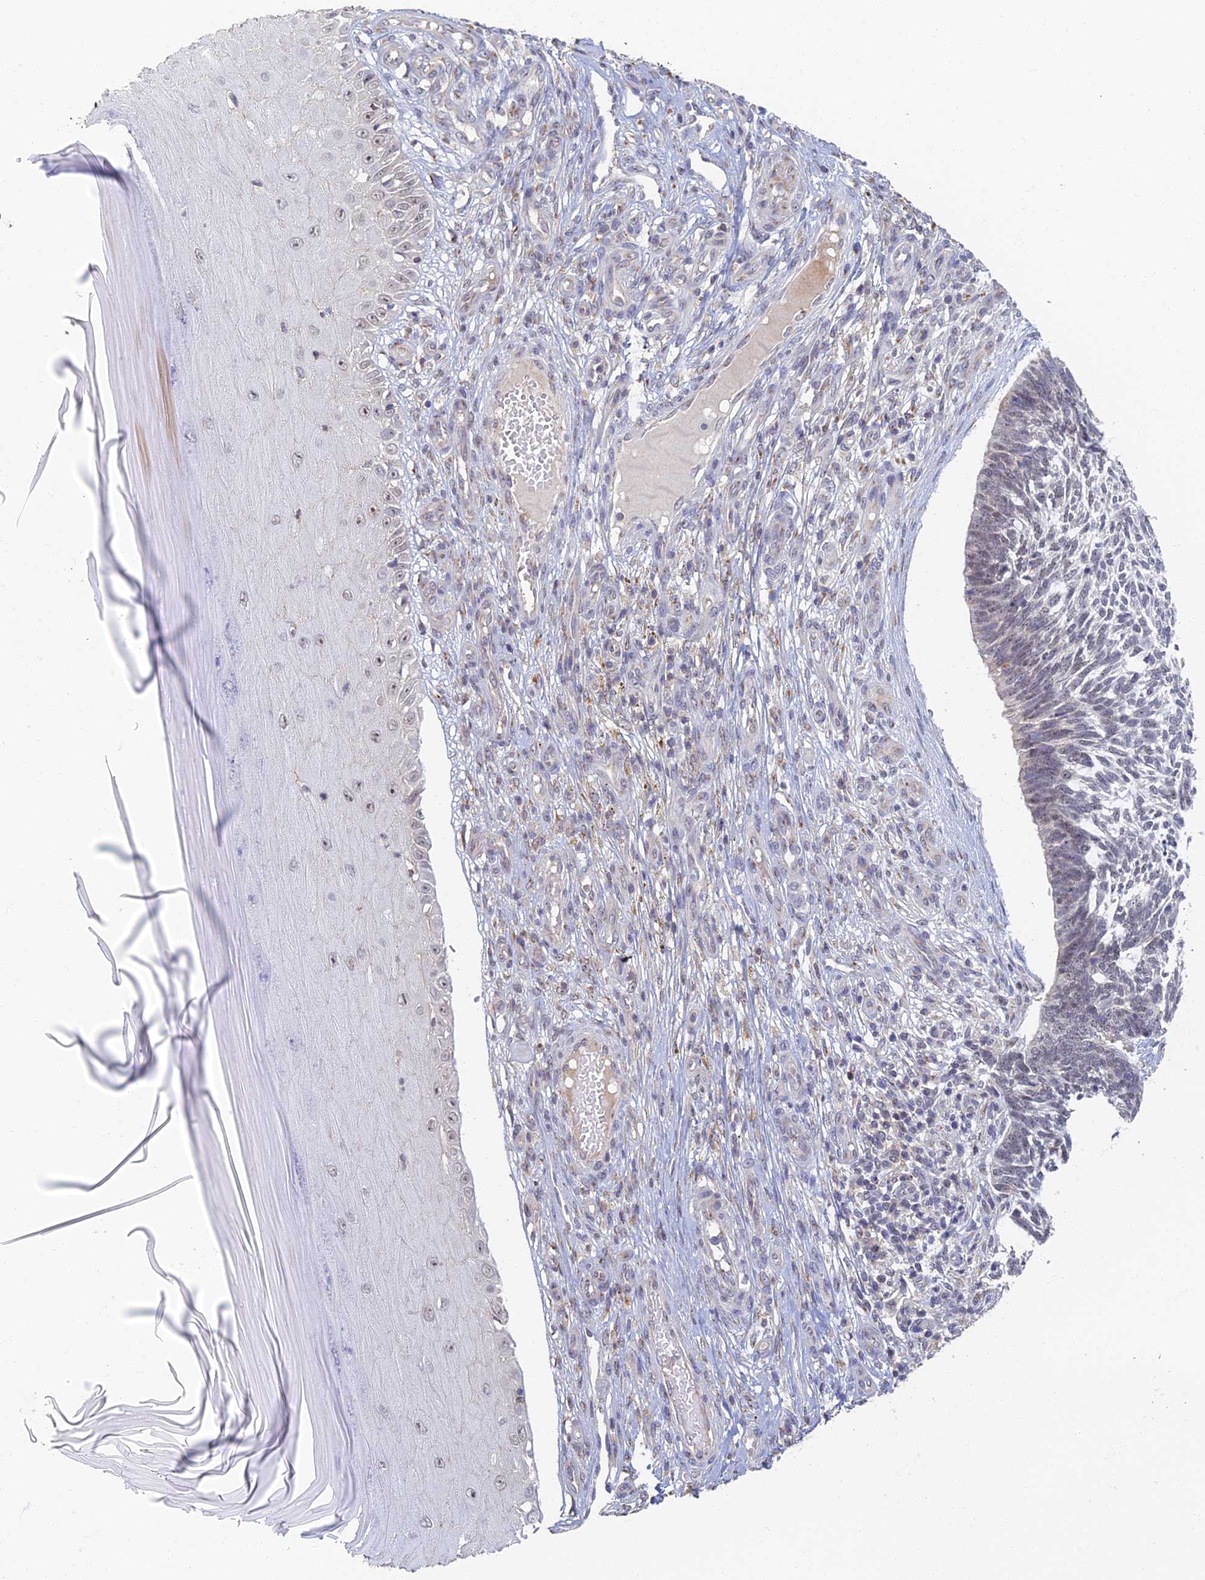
{"staining": {"intensity": "negative", "quantity": "none", "location": "none"}, "tissue": "skin cancer", "cell_type": "Tumor cells", "image_type": "cancer", "snomed": [{"axis": "morphology", "description": "Basal cell carcinoma"}, {"axis": "topography", "description": "Skin"}], "caption": "IHC of human skin basal cell carcinoma reveals no staining in tumor cells.", "gene": "GPATCH1", "patient": {"sex": "male", "age": 88}}